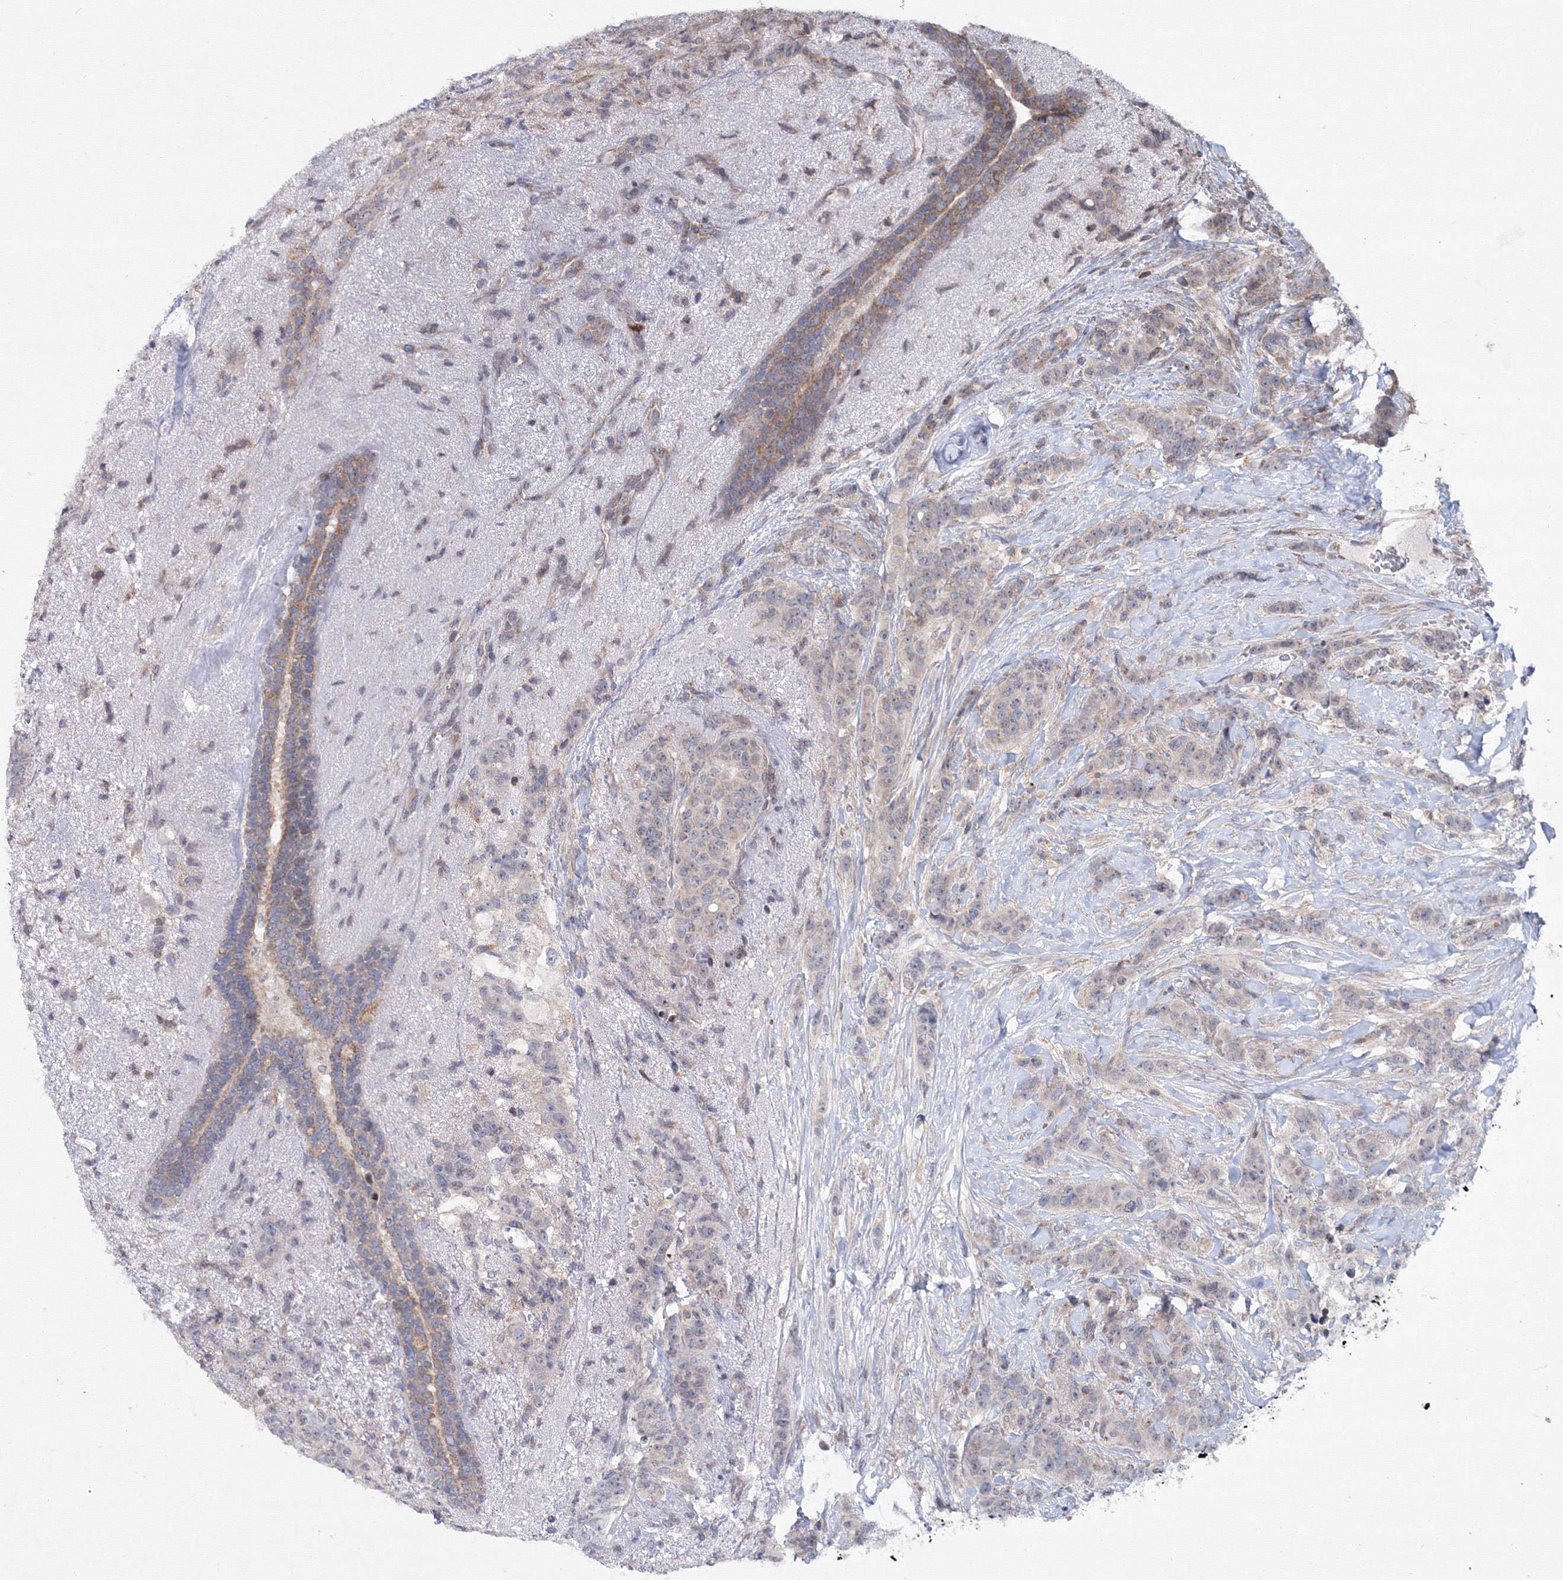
{"staining": {"intensity": "weak", "quantity": "<25%", "location": "cytoplasmic/membranous"}, "tissue": "breast cancer", "cell_type": "Tumor cells", "image_type": "cancer", "snomed": [{"axis": "morphology", "description": "Duct carcinoma"}, {"axis": "topography", "description": "Breast"}], "caption": "Tumor cells are negative for protein expression in human infiltrating ductal carcinoma (breast).", "gene": "MKRN2", "patient": {"sex": "female", "age": 40}}